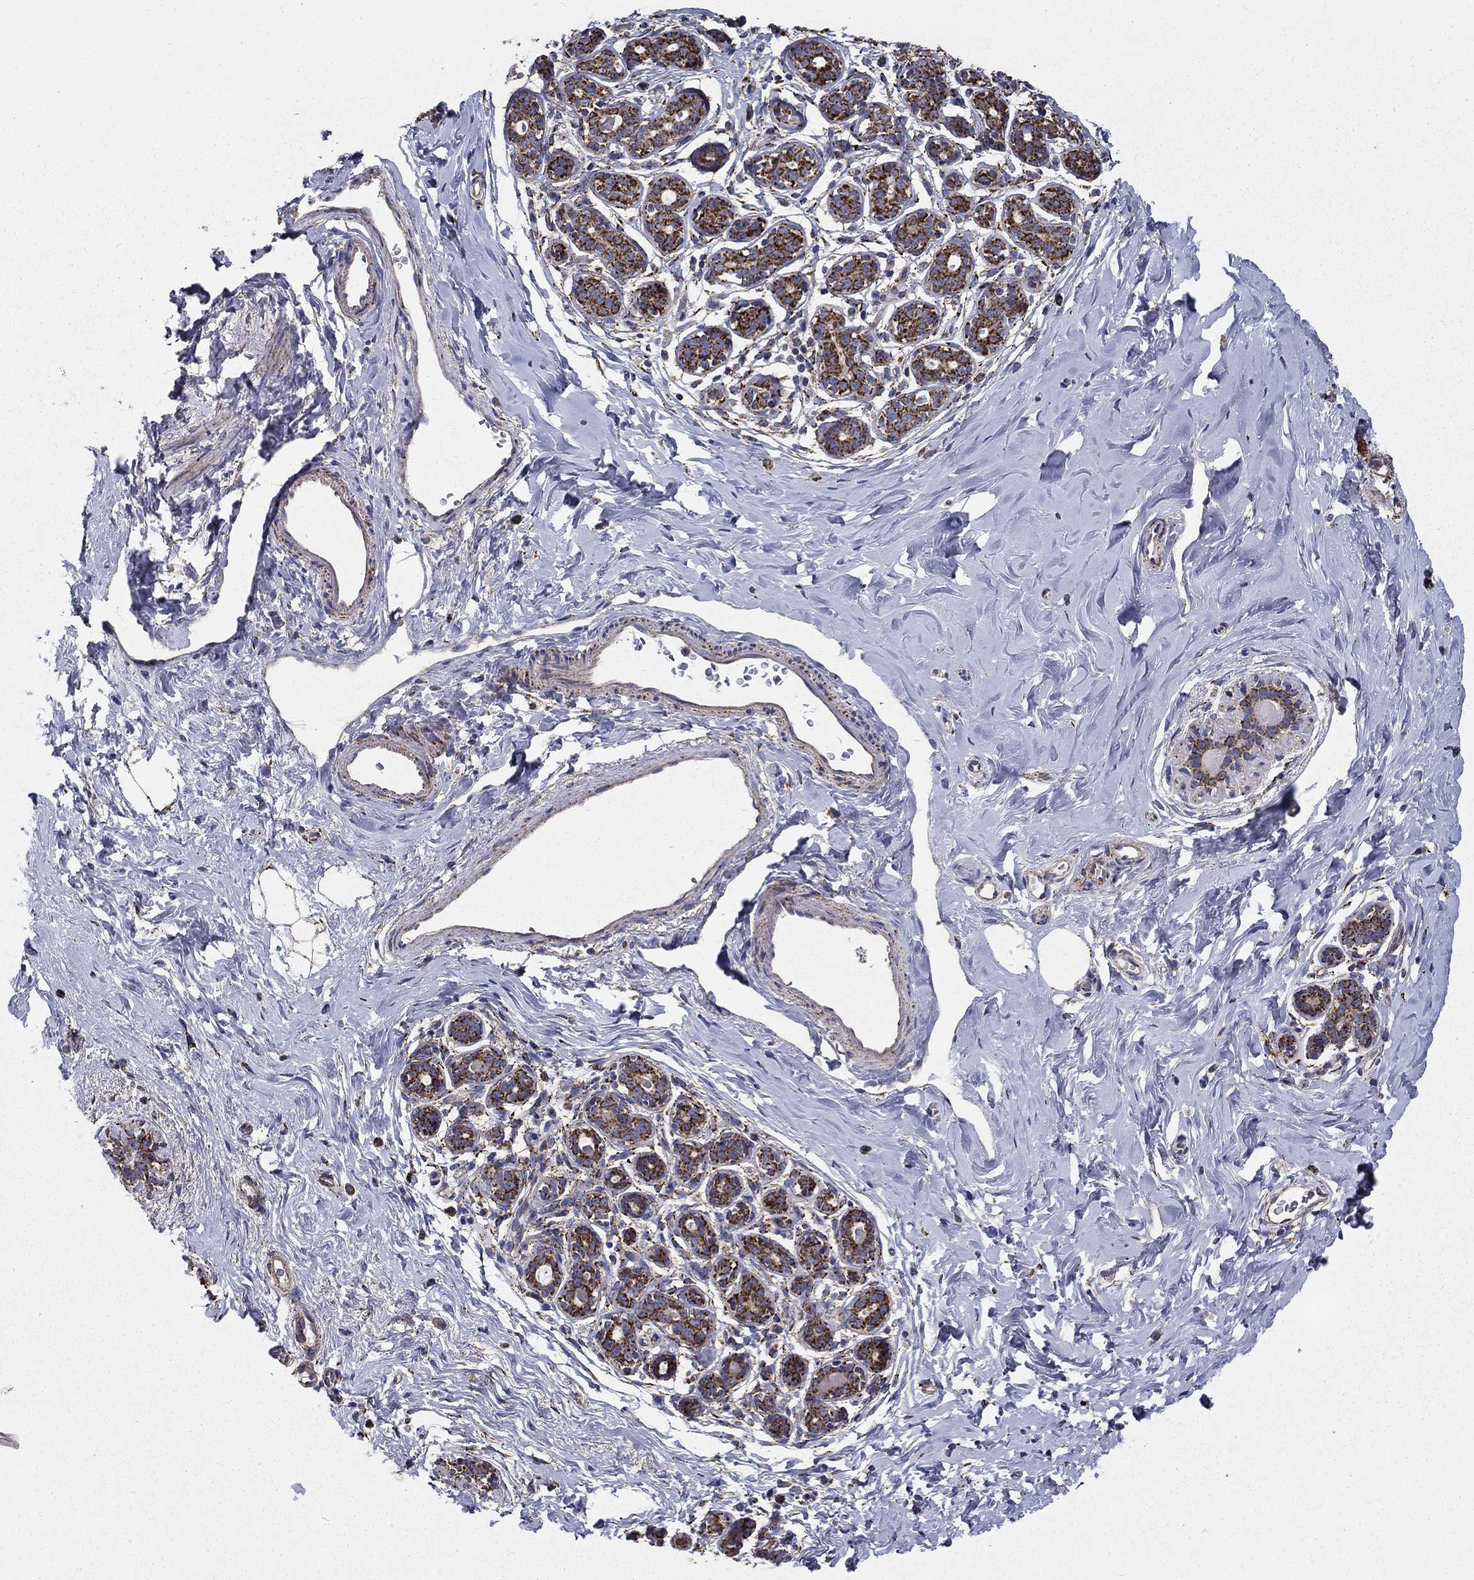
{"staining": {"intensity": "moderate", "quantity": ">75%", "location": "cytoplasmic/membranous"}, "tissue": "breast", "cell_type": "Adipocytes", "image_type": "normal", "snomed": [{"axis": "morphology", "description": "Normal tissue, NOS"}, {"axis": "topography", "description": "Skin"}, {"axis": "topography", "description": "Breast"}], "caption": "Moderate cytoplasmic/membranous positivity is appreciated in approximately >75% of adipocytes in unremarkable breast. The protein is stained brown, and the nuclei are stained in blue (DAB IHC with brightfield microscopy, high magnification).", "gene": "GCSH", "patient": {"sex": "female", "age": 43}}